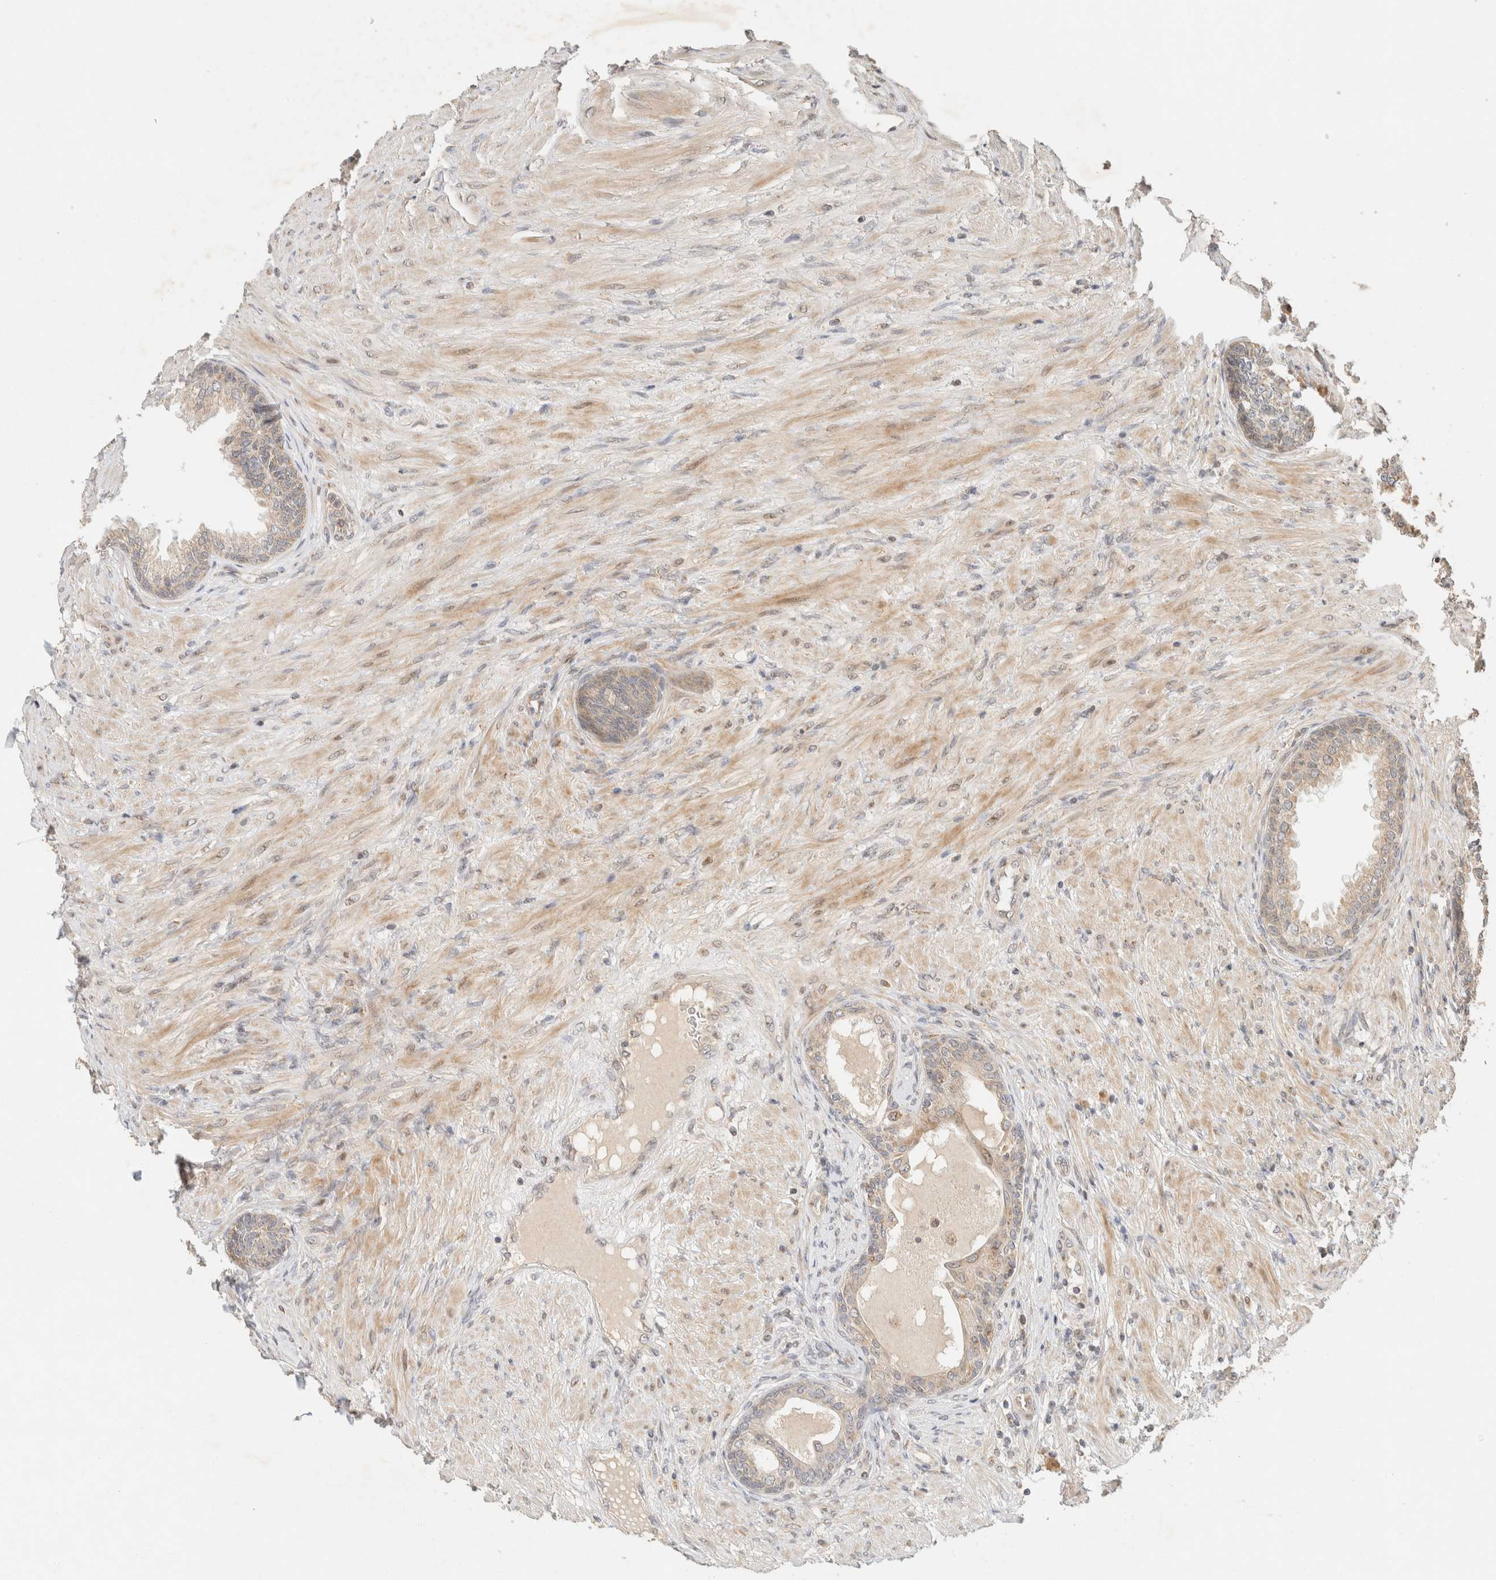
{"staining": {"intensity": "weak", "quantity": "<25%", "location": "cytoplasmic/membranous"}, "tissue": "prostate", "cell_type": "Glandular cells", "image_type": "normal", "snomed": [{"axis": "morphology", "description": "Normal tissue, NOS"}, {"axis": "topography", "description": "Prostate"}], "caption": "Glandular cells show no significant protein staining in normal prostate.", "gene": "TACC1", "patient": {"sex": "male", "age": 76}}